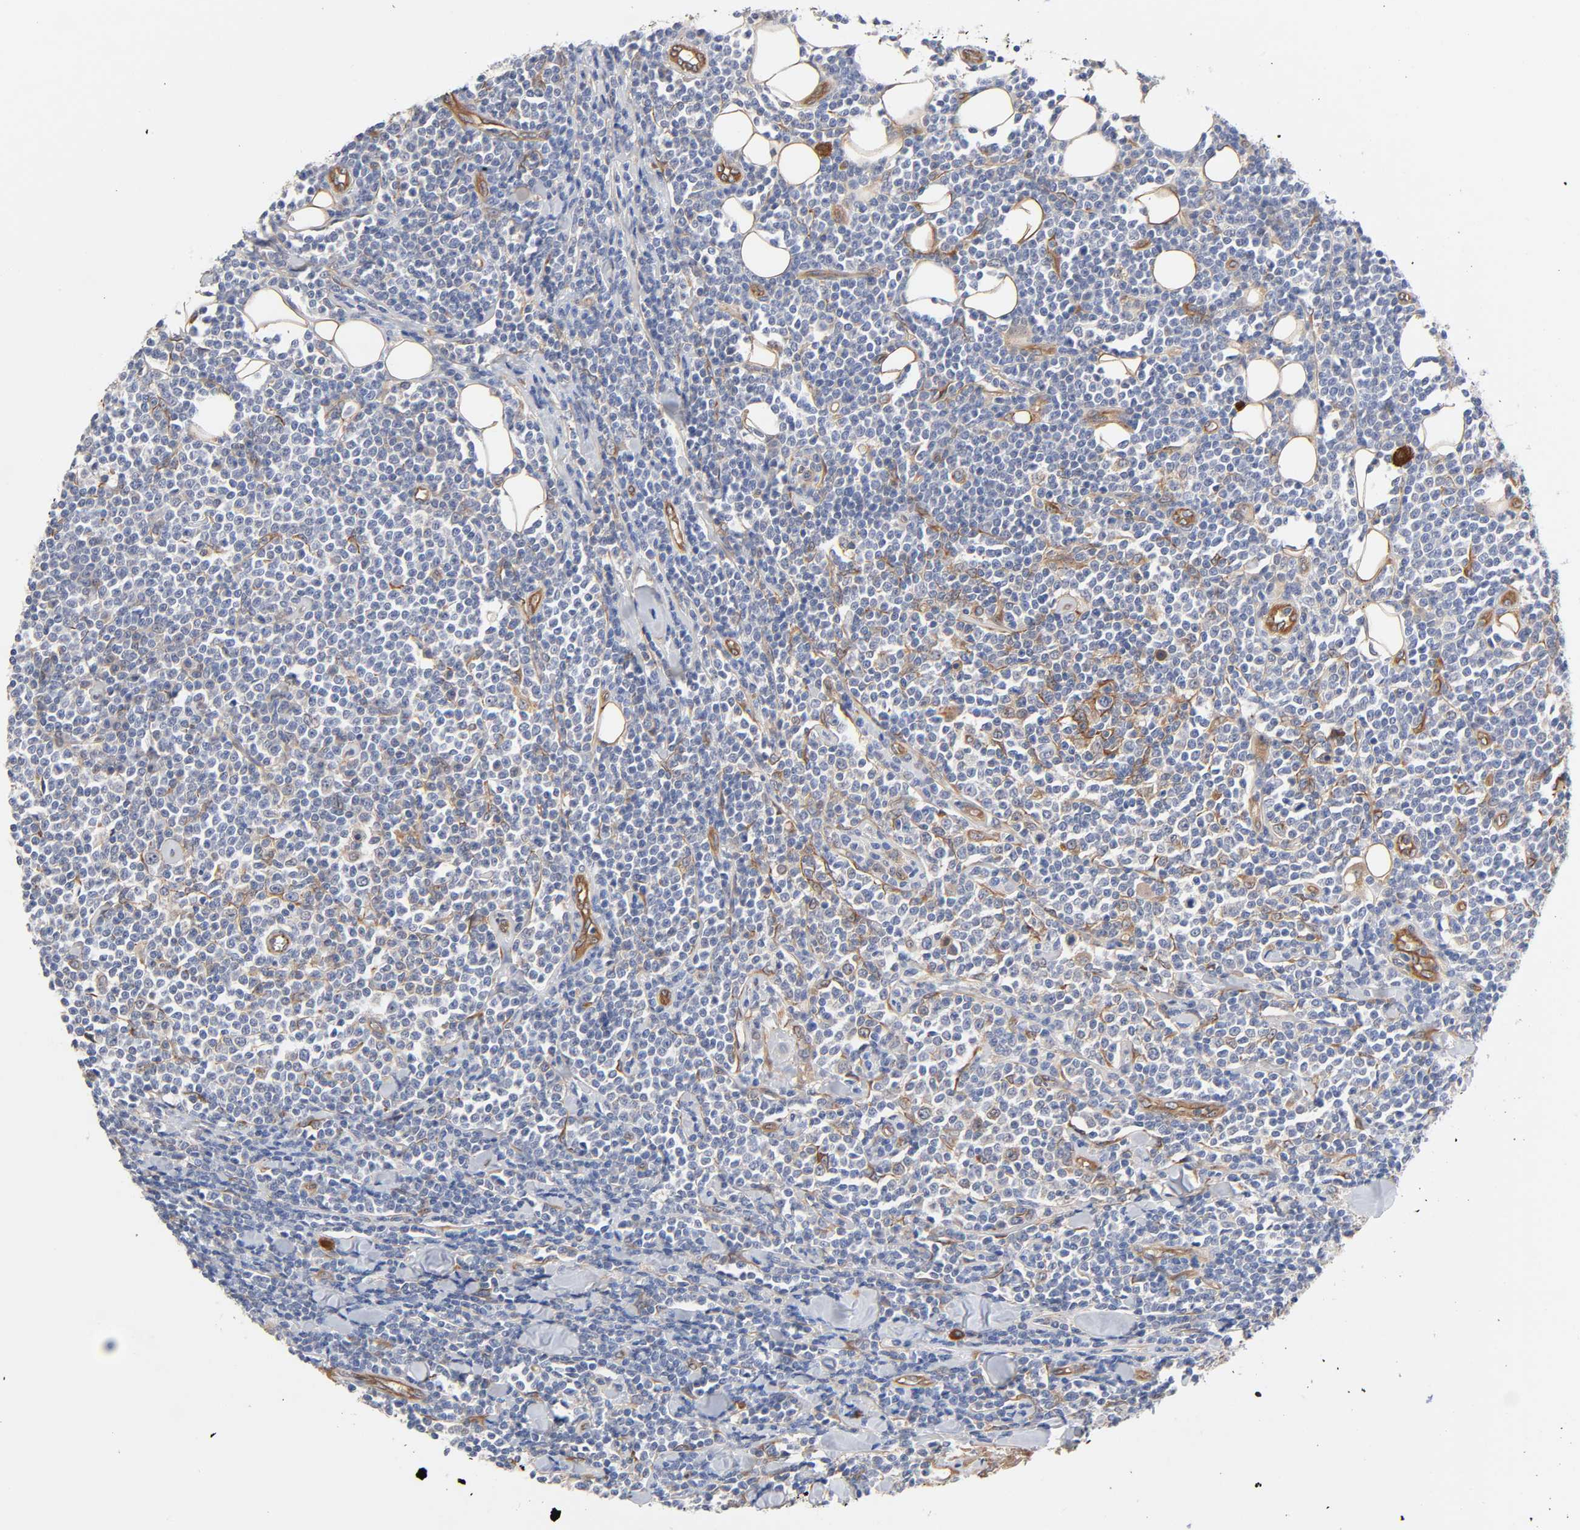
{"staining": {"intensity": "negative", "quantity": "none", "location": "none"}, "tissue": "lymphoma", "cell_type": "Tumor cells", "image_type": "cancer", "snomed": [{"axis": "morphology", "description": "Malignant lymphoma, non-Hodgkin's type, Low grade"}, {"axis": "topography", "description": "Soft tissue"}], "caption": "Immunohistochemical staining of human low-grade malignant lymphoma, non-Hodgkin's type shows no significant positivity in tumor cells. (DAB immunohistochemistry (IHC), high magnification).", "gene": "RAB13", "patient": {"sex": "male", "age": 92}}